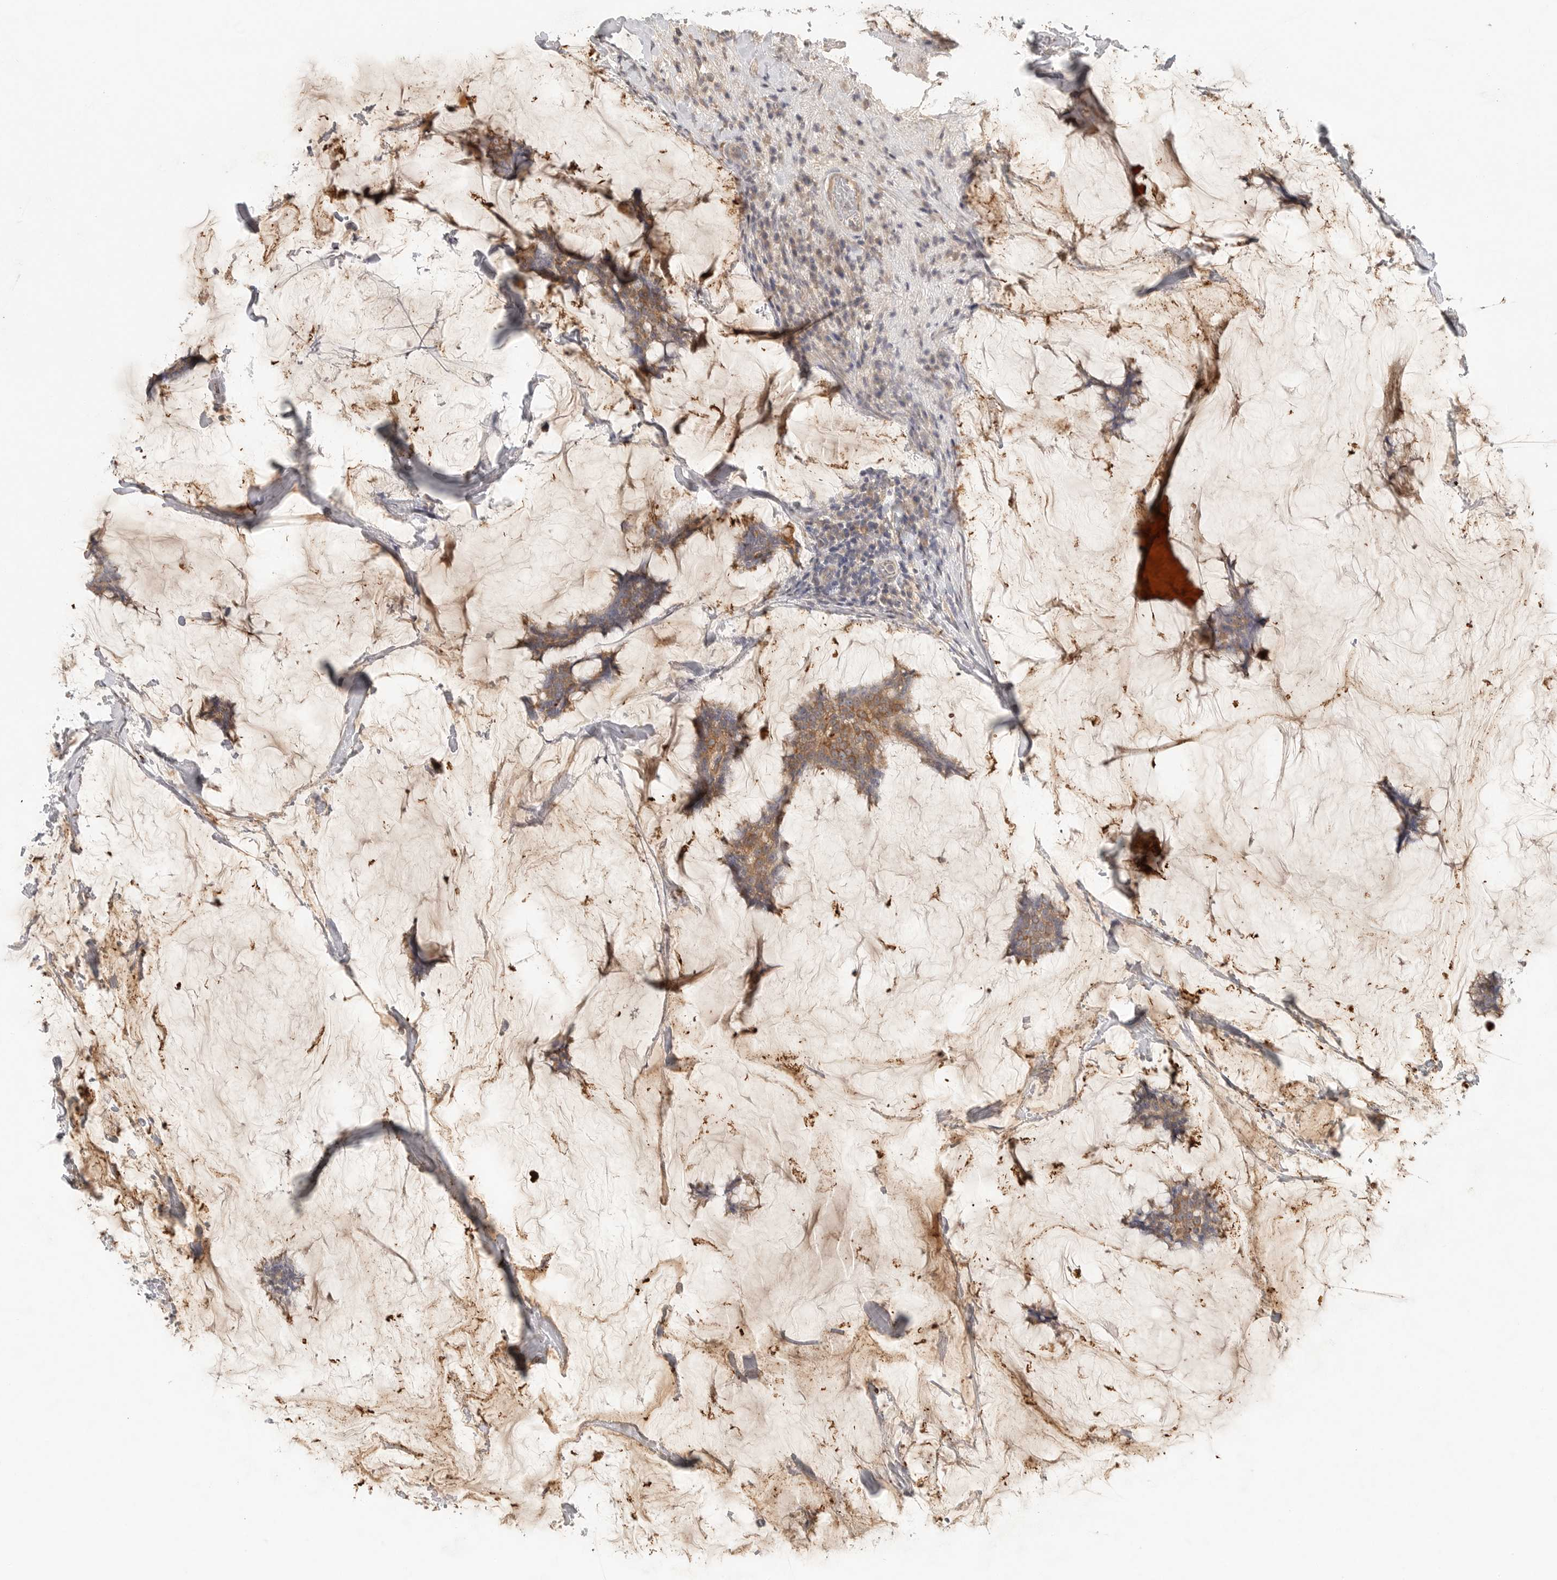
{"staining": {"intensity": "moderate", "quantity": ">75%", "location": "cytoplasmic/membranous"}, "tissue": "breast cancer", "cell_type": "Tumor cells", "image_type": "cancer", "snomed": [{"axis": "morphology", "description": "Duct carcinoma"}, {"axis": "topography", "description": "Breast"}], "caption": "Tumor cells demonstrate medium levels of moderate cytoplasmic/membranous positivity in about >75% of cells in human breast cancer.", "gene": "HDAC6", "patient": {"sex": "female", "age": 93}}